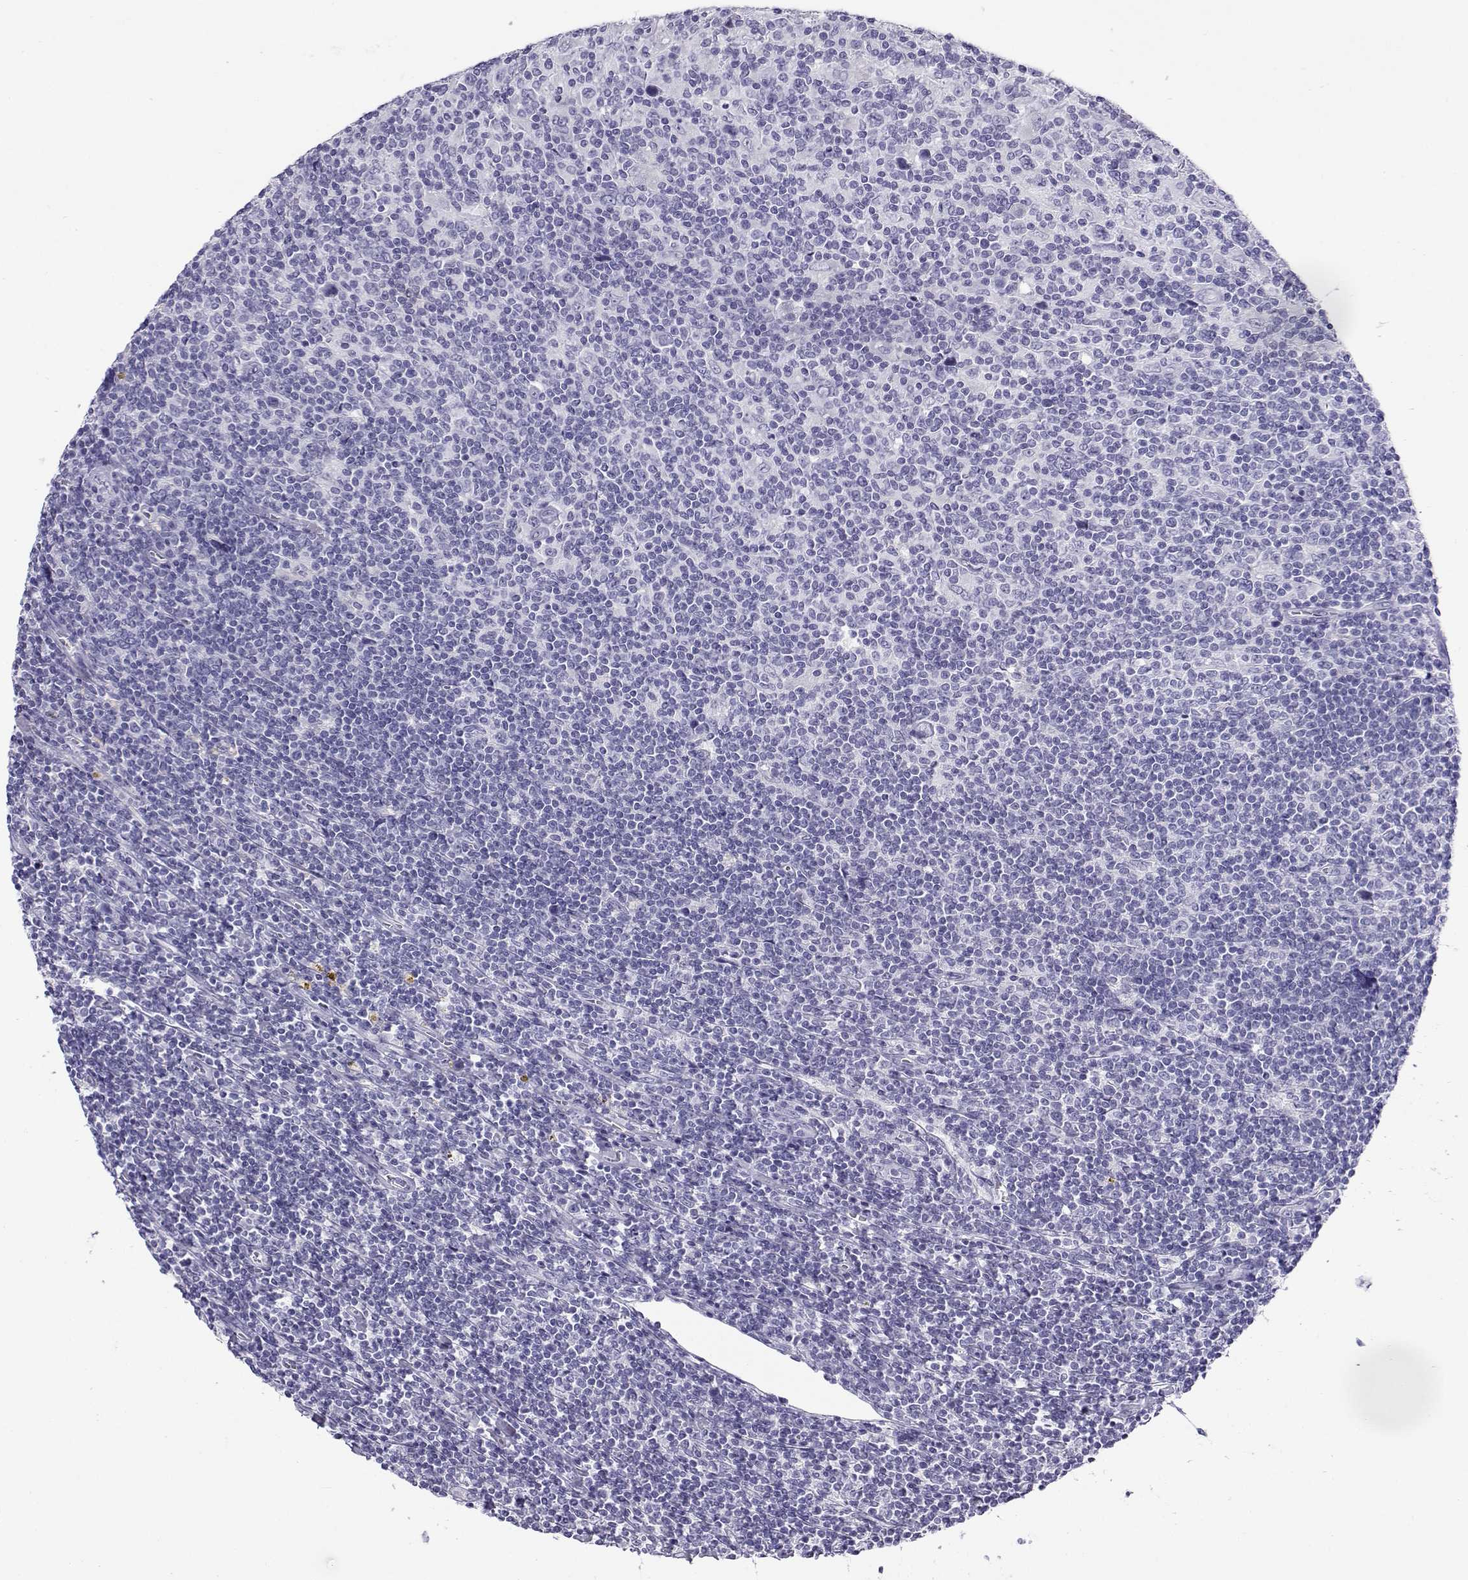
{"staining": {"intensity": "negative", "quantity": "none", "location": "none"}, "tissue": "lymphoma", "cell_type": "Tumor cells", "image_type": "cancer", "snomed": [{"axis": "morphology", "description": "Hodgkin's disease, NOS"}, {"axis": "topography", "description": "Lymph node"}], "caption": "Immunohistochemistry histopathology image of neoplastic tissue: human Hodgkin's disease stained with DAB (3,3'-diaminobenzidine) demonstrates no significant protein expression in tumor cells.", "gene": "CABS1", "patient": {"sex": "male", "age": 40}}